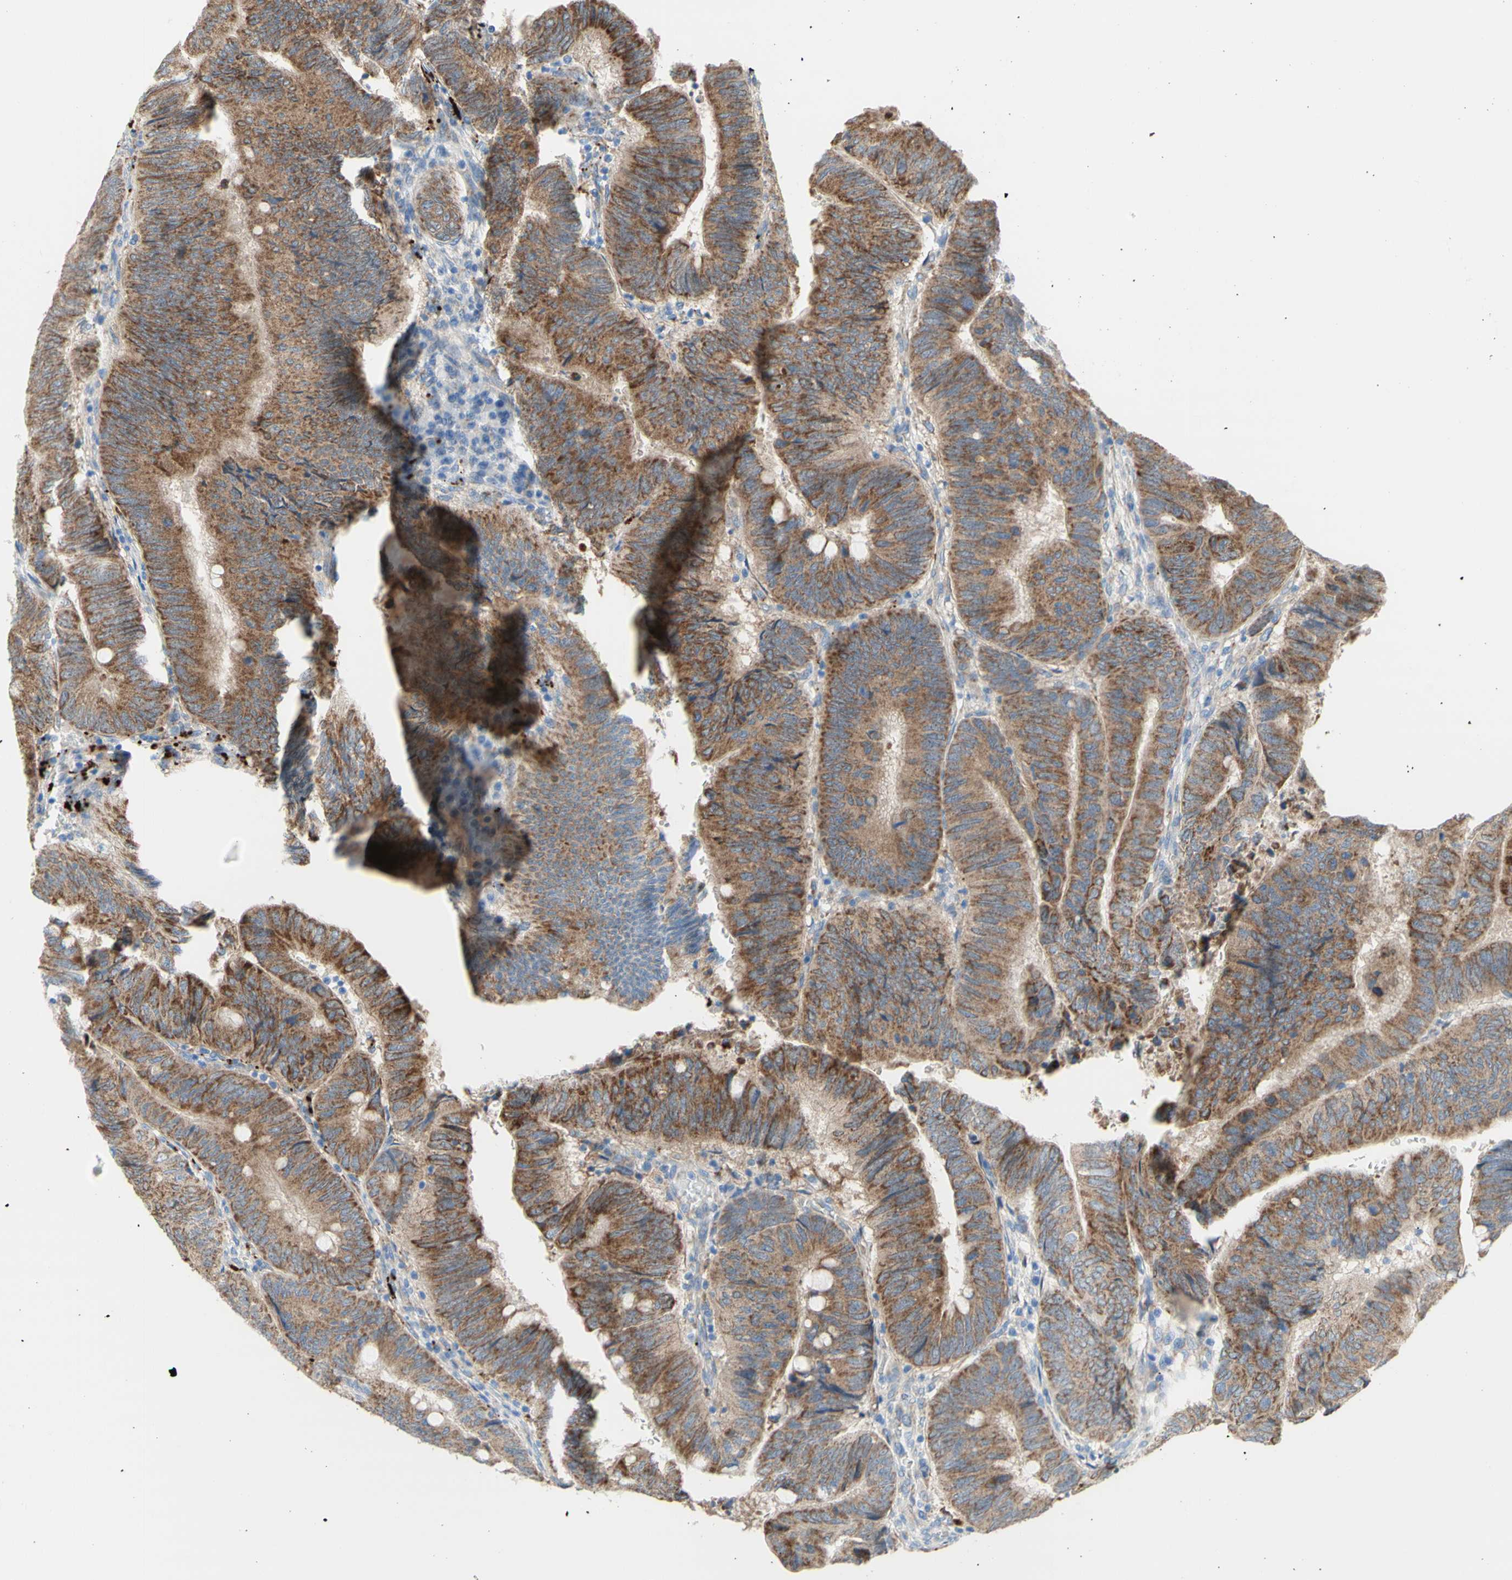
{"staining": {"intensity": "moderate", "quantity": ">75%", "location": "cytoplasmic/membranous"}, "tissue": "colorectal cancer", "cell_type": "Tumor cells", "image_type": "cancer", "snomed": [{"axis": "morphology", "description": "Normal tissue, NOS"}, {"axis": "morphology", "description": "Adenocarcinoma, NOS"}, {"axis": "topography", "description": "Rectum"}, {"axis": "topography", "description": "Peripheral nerve tissue"}], "caption": "Immunohistochemistry image of neoplastic tissue: human colorectal adenocarcinoma stained using immunohistochemistry (IHC) exhibits medium levels of moderate protein expression localized specifically in the cytoplasmic/membranous of tumor cells, appearing as a cytoplasmic/membranous brown color.", "gene": "URB2", "patient": {"sex": "male", "age": 92}}